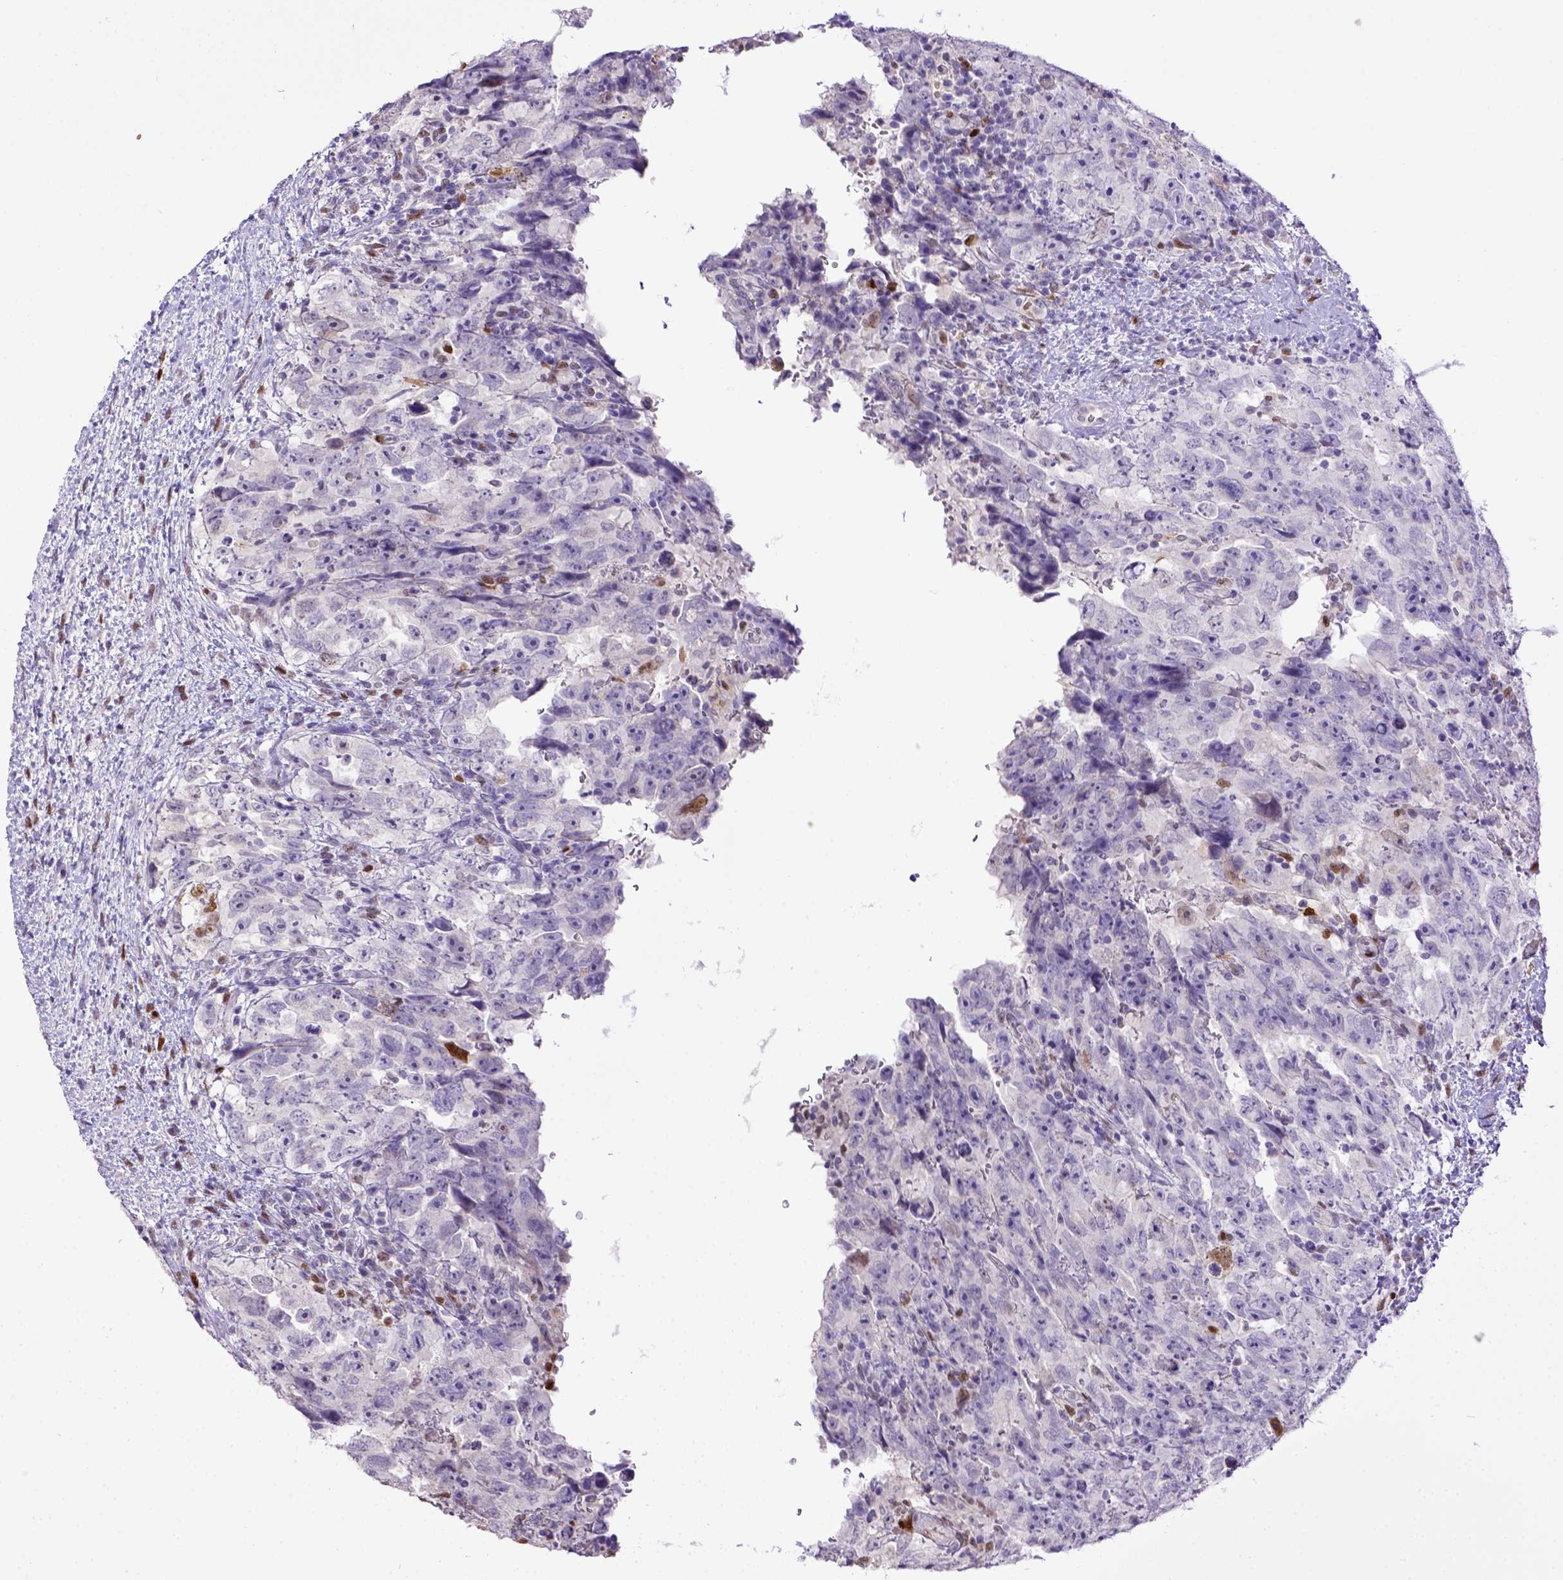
{"staining": {"intensity": "negative", "quantity": "none", "location": "none"}, "tissue": "testis cancer", "cell_type": "Tumor cells", "image_type": "cancer", "snomed": [{"axis": "morphology", "description": "Normal tissue, NOS"}, {"axis": "morphology", "description": "Carcinoma, Embryonal, NOS"}, {"axis": "topography", "description": "Testis"}, {"axis": "topography", "description": "Epididymis"}], "caption": "DAB immunohistochemical staining of human testis cancer (embryonal carcinoma) displays no significant staining in tumor cells. (Brightfield microscopy of DAB immunohistochemistry (IHC) at high magnification).", "gene": "CDKN1A", "patient": {"sex": "male", "age": 24}}